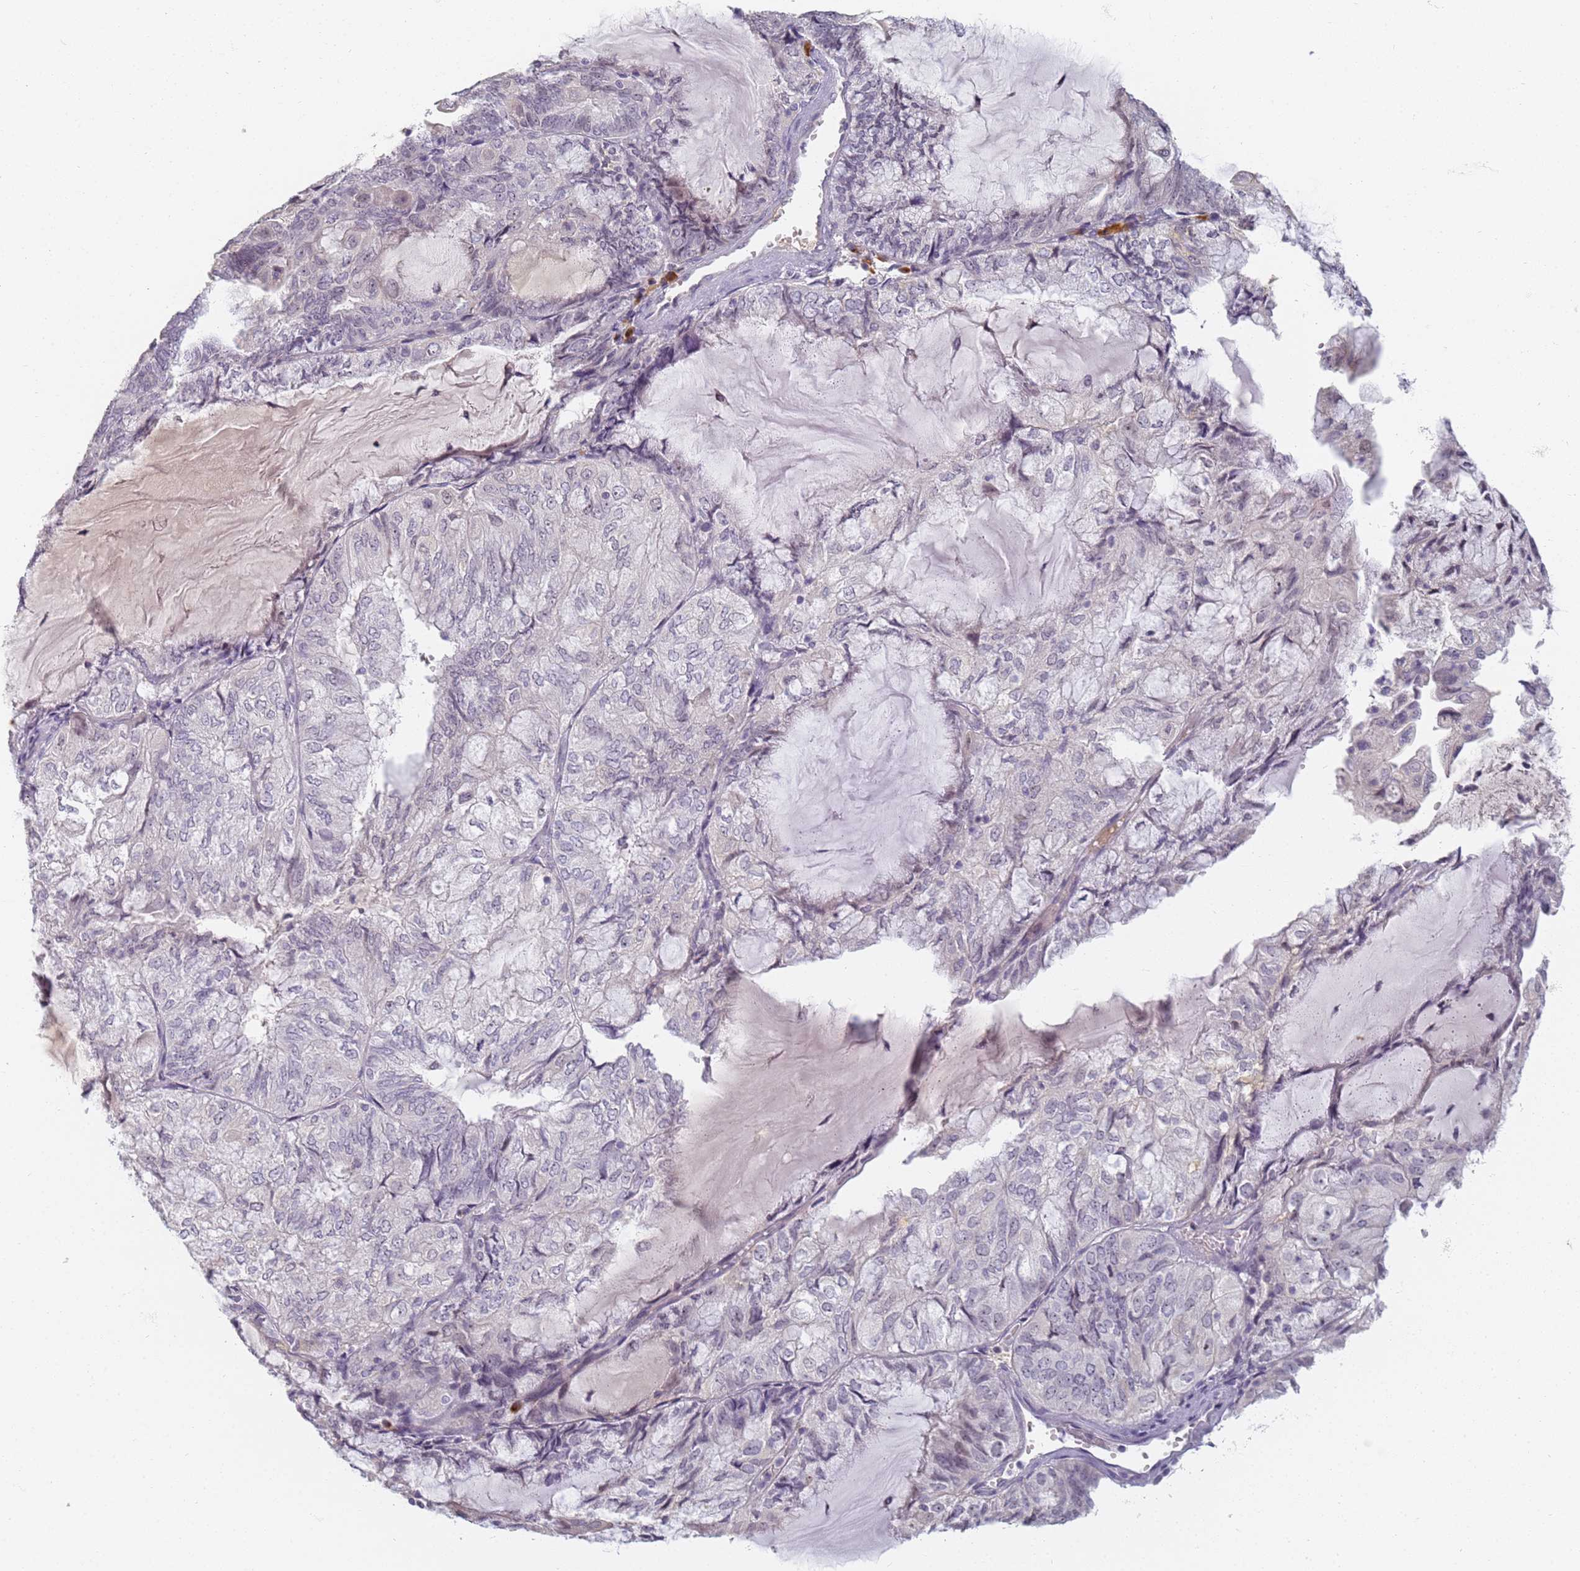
{"staining": {"intensity": "negative", "quantity": "none", "location": "none"}, "tissue": "endometrial cancer", "cell_type": "Tumor cells", "image_type": "cancer", "snomed": [{"axis": "morphology", "description": "Adenocarcinoma, NOS"}, {"axis": "topography", "description": "Endometrium"}], "caption": "DAB immunohistochemical staining of endometrial cancer shows no significant staining in tumor cells. (Stains: DAB immunohistochemistry with hematoxylin counter stain, Microscopy: brightfield microscopy at high magnification).", "gene": "SLC38A9", "patient": {"sex": "female", "age": 81}}